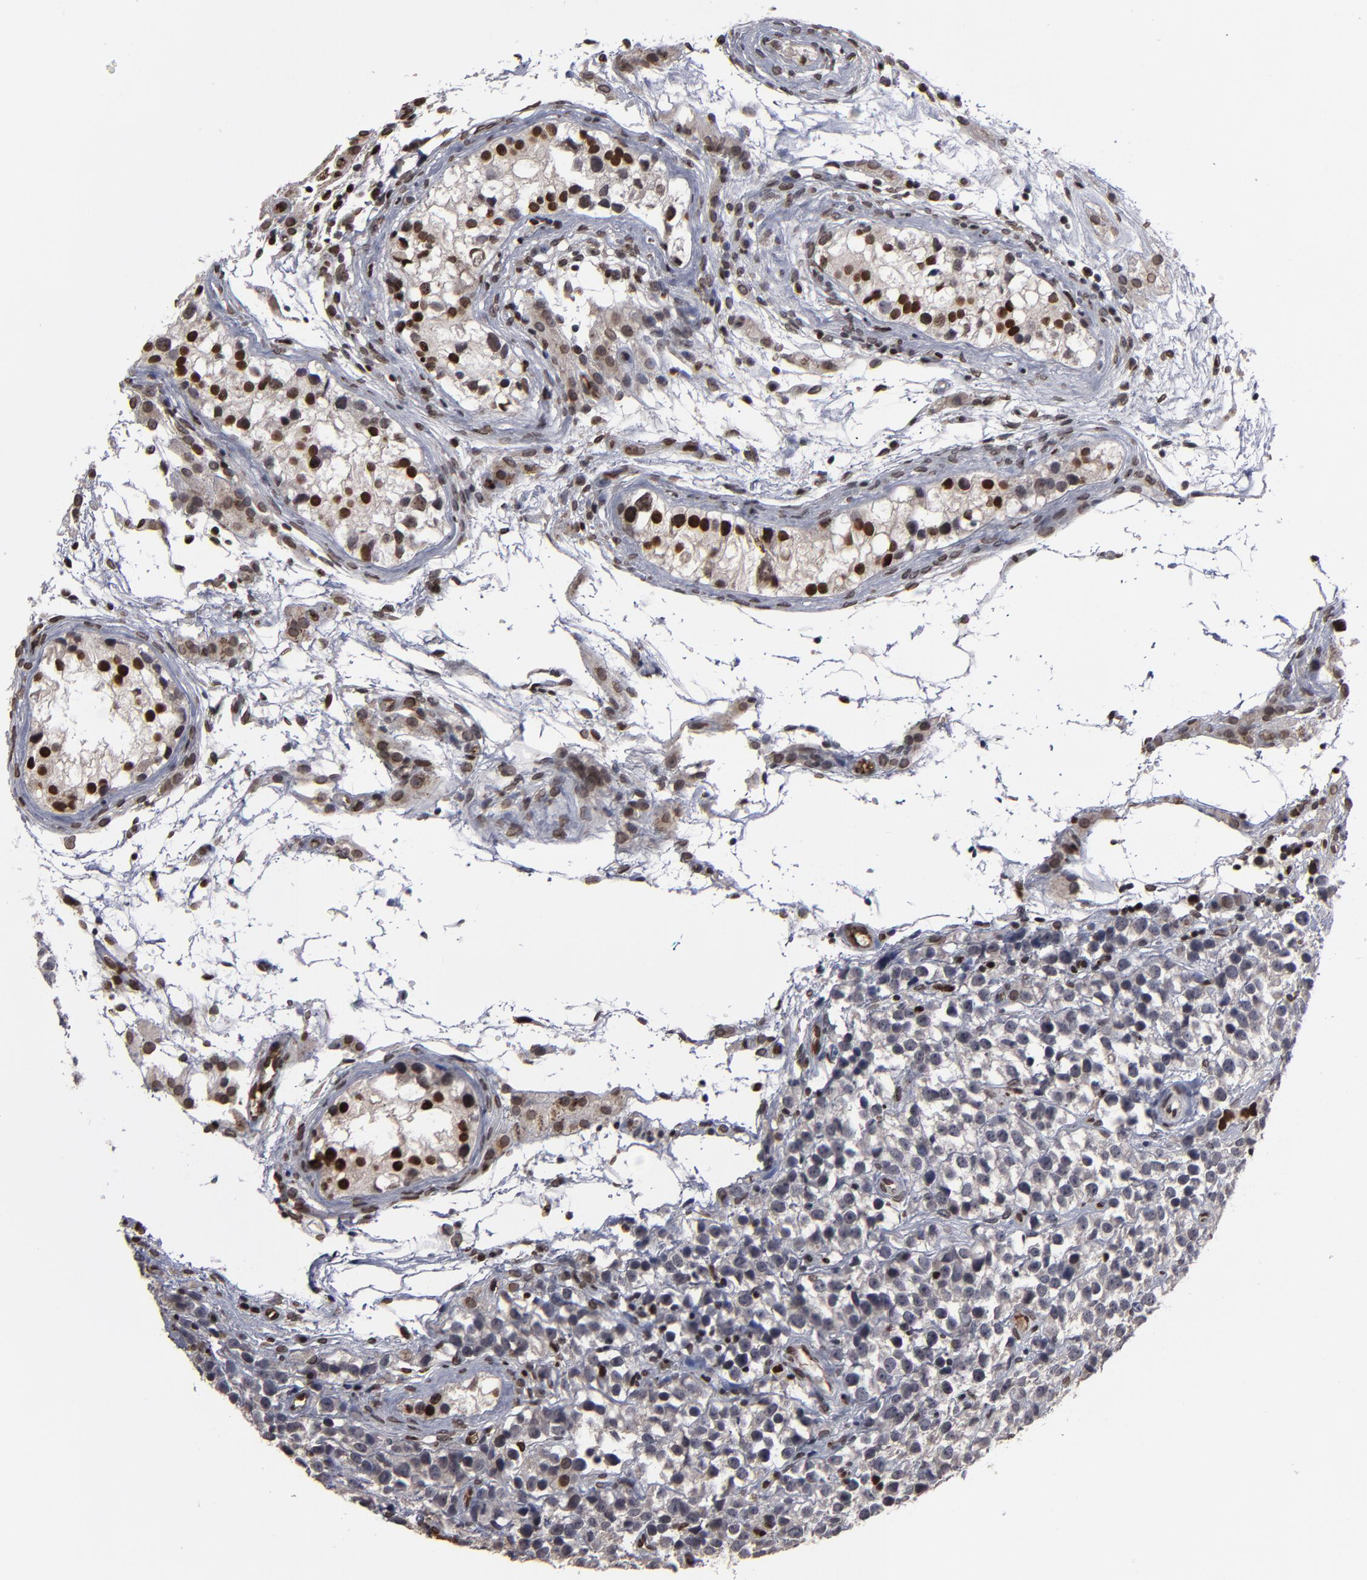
{"staining": {"intensity": "moderate", "quantity": ">75%", "location": "cytoplasmic/membranous,nuclear"}, "tissue": "testis cancer", "cell_type": "Tumor cells", "image_type": "cancer", "snomed": [{"axis": "morphology", "description": "Seminoma, NOS"}, {"axis": "topography", "description": "Testis"}], "caption": "DAB immunohistochemical staining of testis cancer reveals moderate cytoplasmic/membranous and nuclear protein positivity in about >75% of tumor cells.", "gene": "BAZ1A", "patient": {"sex": "male", "age": 25}}